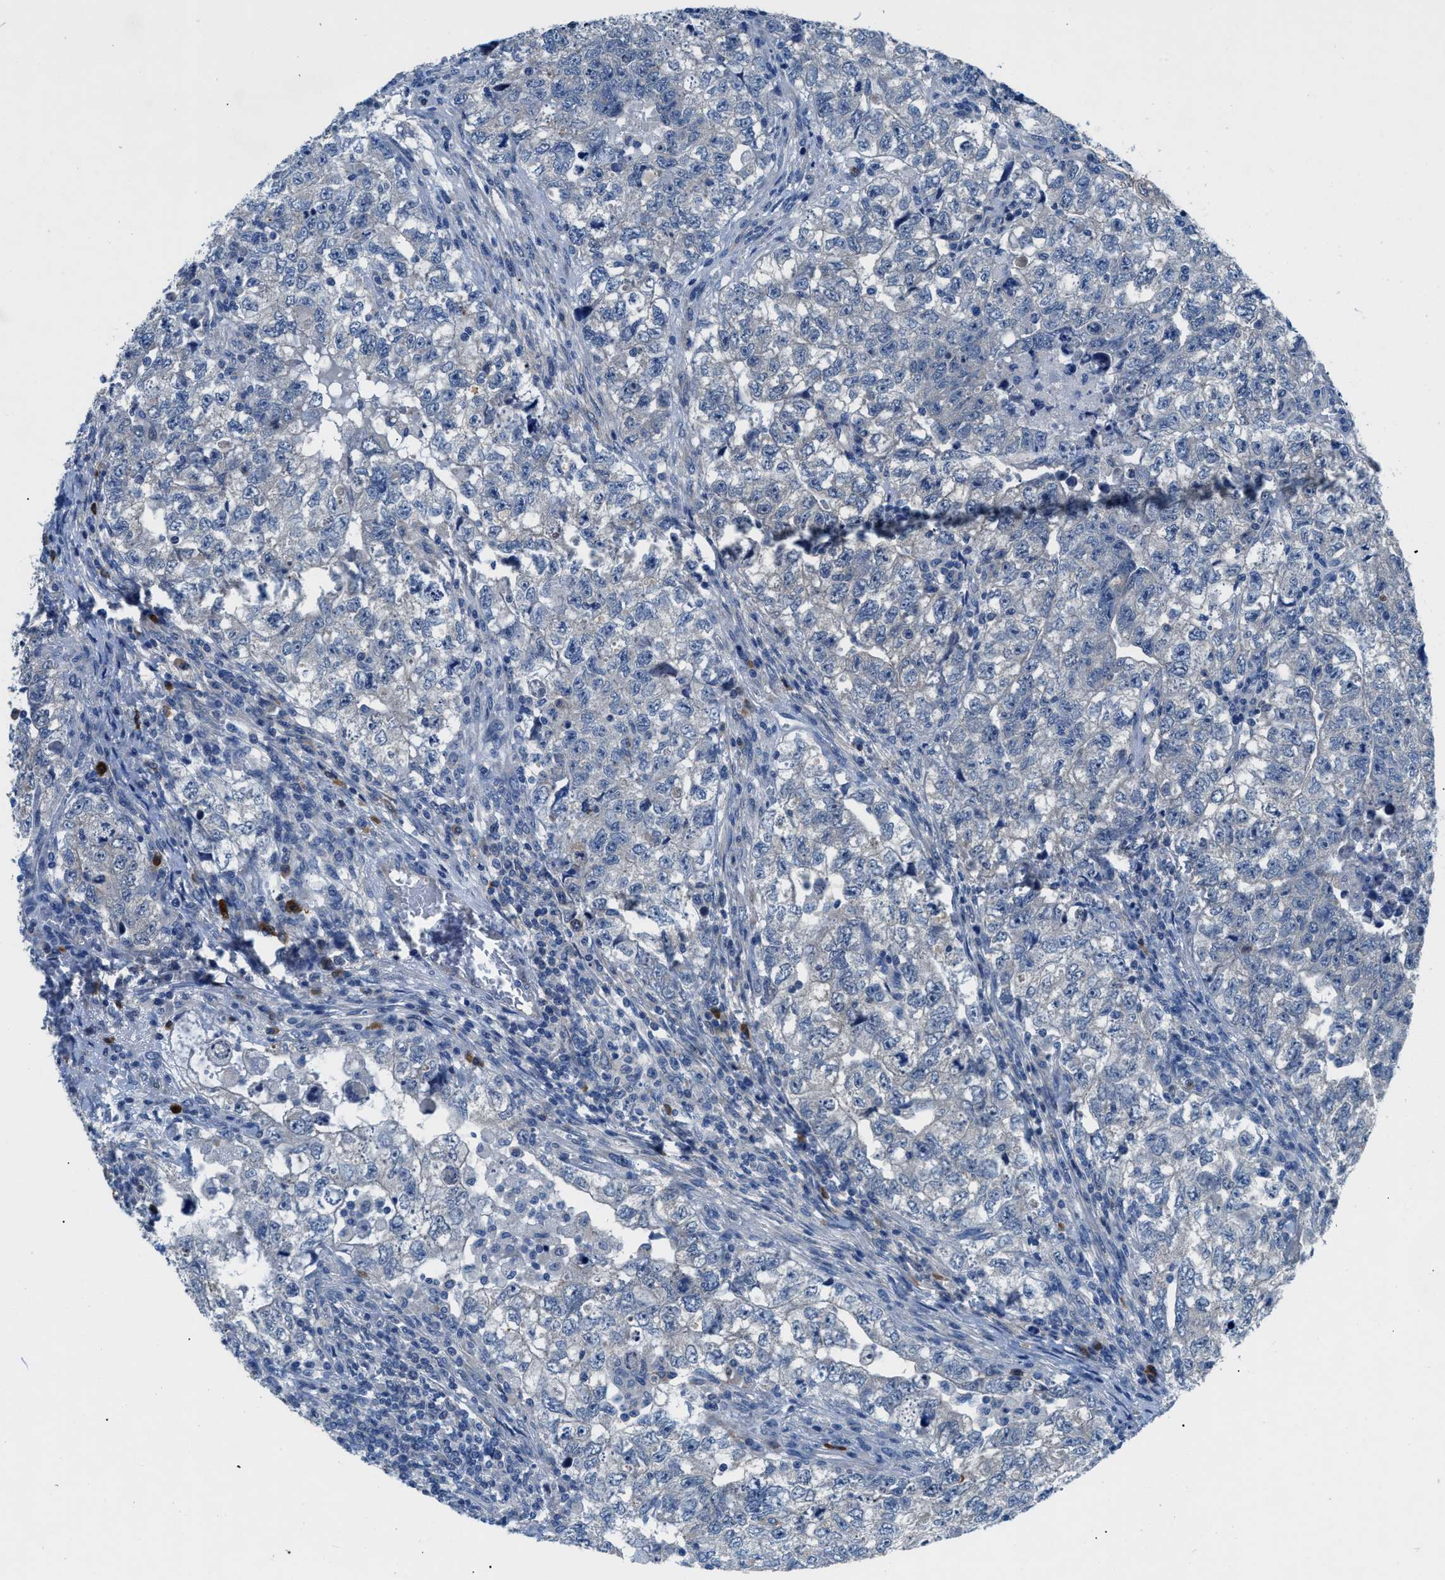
{"staining": {"intensity": "negative", "quantity": "none", "location": "none"}, "tissue": "testis cancer", "cell_type": "Tumor cells", "image_type": "cancer", "snomed": [{"axis": "morphology", "description": "Carcinoma, Embryonal, NOS"}, {"axis": "topography", "description": "Testis"}], "caption": "IHC micrograph of neoplastic tissue: human testis cancer stained with DAB shows no significant protein expression in tumor cells.", "gene": "UAP1", "patient": {"sex": "male", "age": 36}}